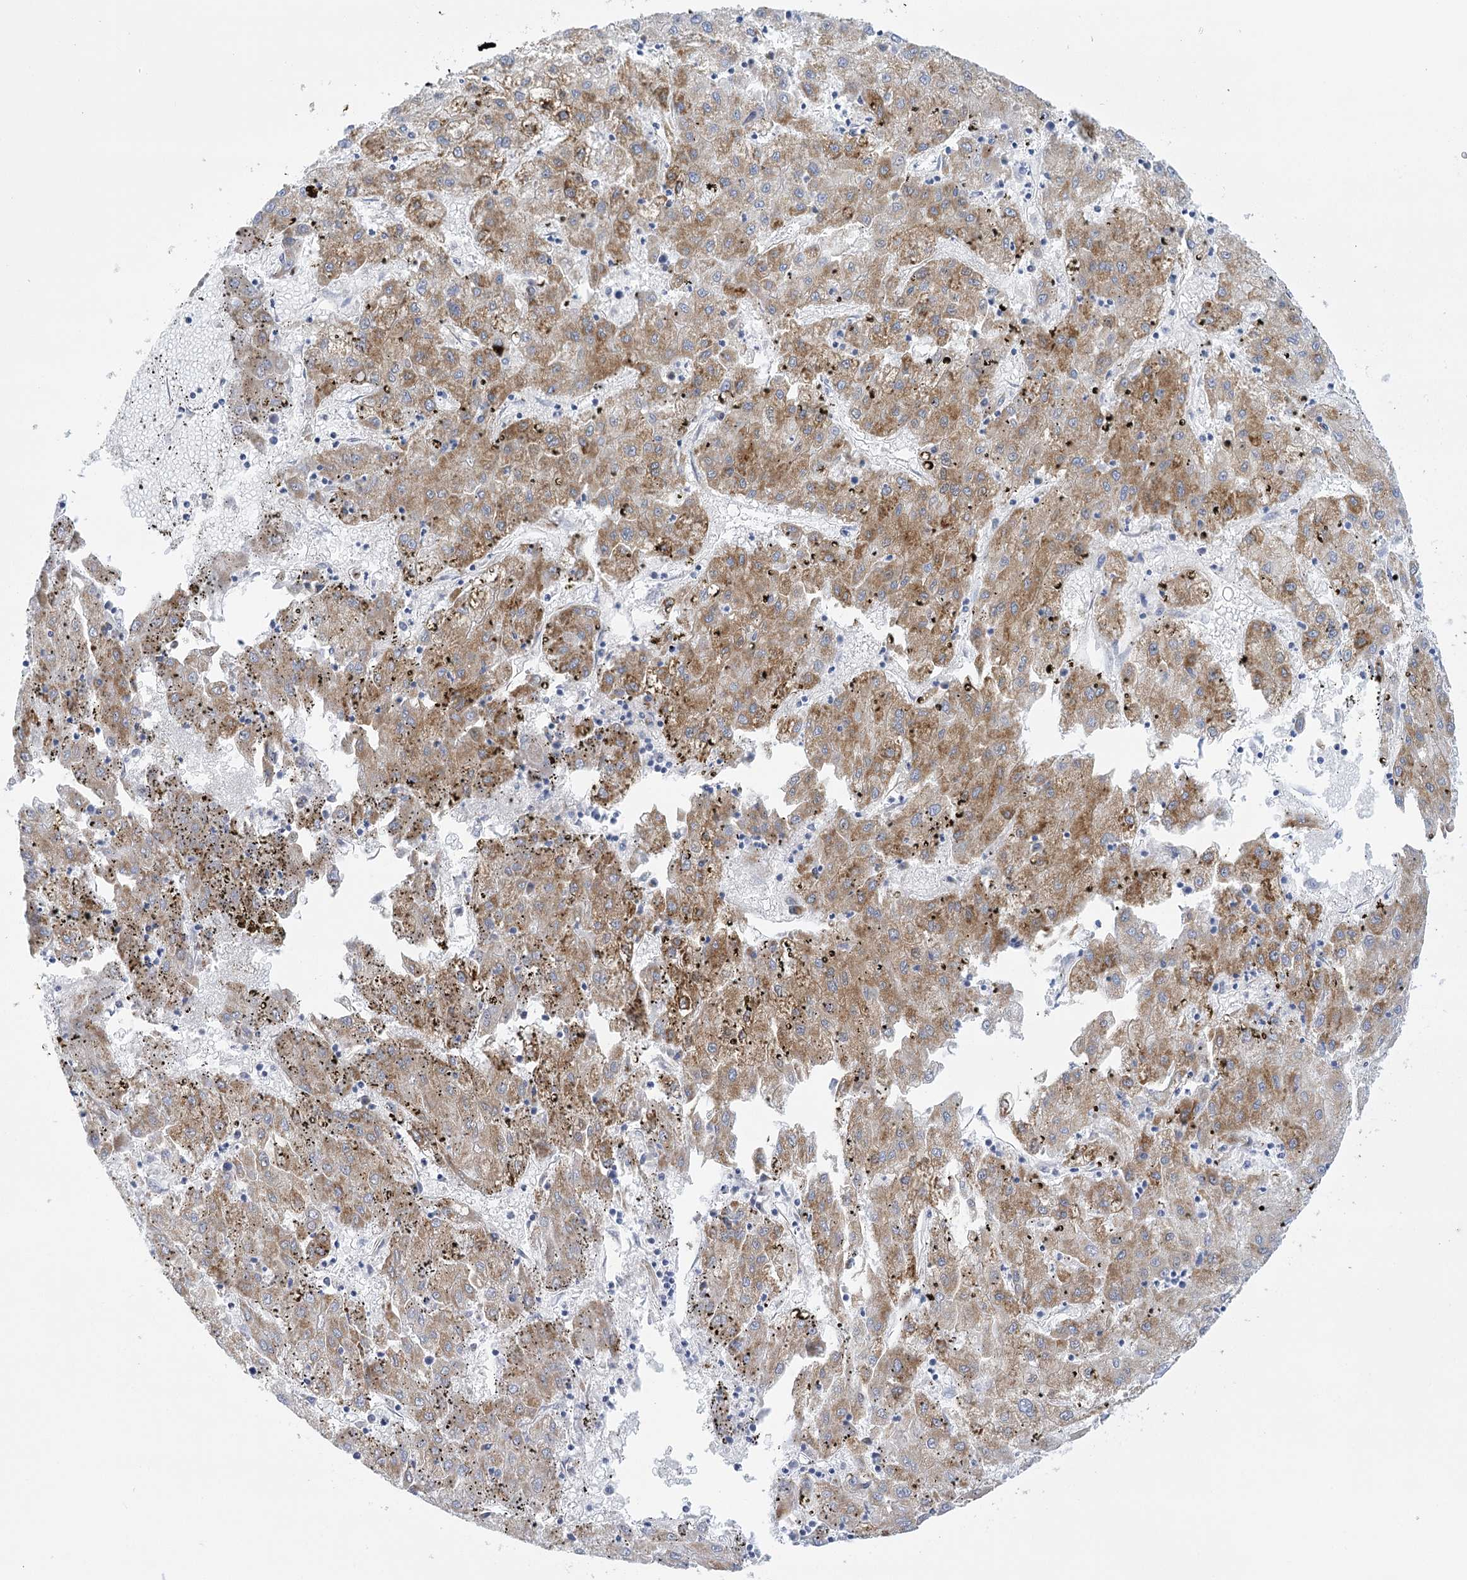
{"staining": {"intensity": "moderate", "quantity": ">75%", "location": "cytoplasmic/membranous"}, "tissue": "liver cancer", "cell_type": "Tumor cells", "image_type": "cancer", "snomed": [{"axis": "morphology", "description": "Carcinoma, Hepatocellular, NOS"}, {"axis": "topography", "description": "Liver"}], "caption": "Immunohistochemical staining of human liver hepatocellular carcinoma shows medium levels of moderate cytoplasmic/membranous protein staining in about >75% of tumor cells. The protein is shown in brown color, while the nuclei are stained blue.", "gene": "DHTKD1", "patient": {"sex": "male", "age": 72}}